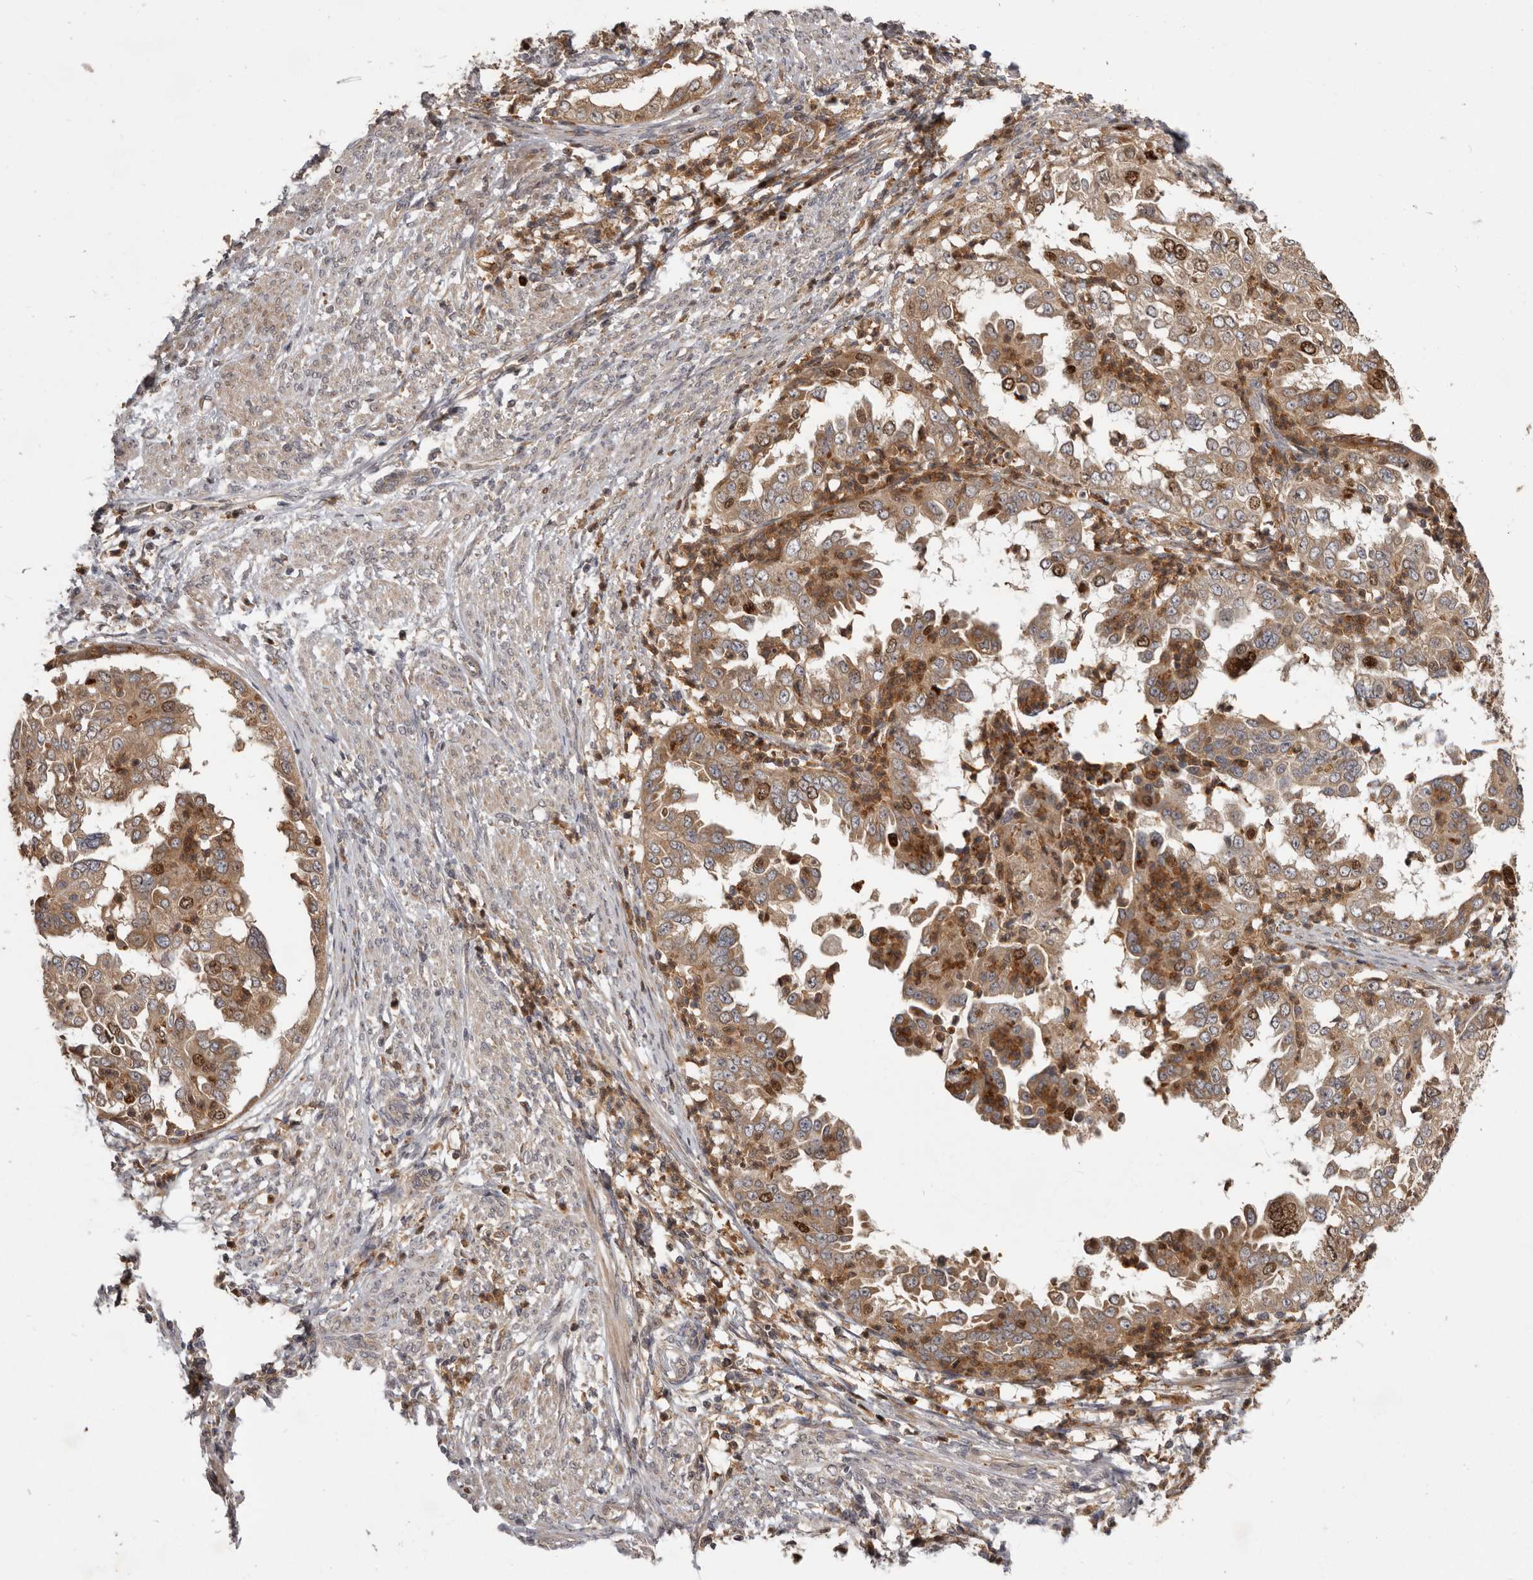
{"staining": {"intensity": "moderate", "quantity": ">75%", "location": "cytoplasmic/membranous,nuclear"}, "tissue": "endometrial cancer", "cell_type": "Tumor cells", "image_type": "cancer", "snomed": [{"axis": "morphology", "description": "Adenocarcinoma, NOS"}, {"axis": "topography", "description": "Endometrium"}], "caption": "The image shows immunohistochemical staining of endometrial cancer (adenocarcinoma). There is moderate cytoplasmic/membranous and nuclear staining is appreciated in approximately >75% of tumor cells.", "gene": "RNF187", "patient": {"sex": "female", "age": 85}}